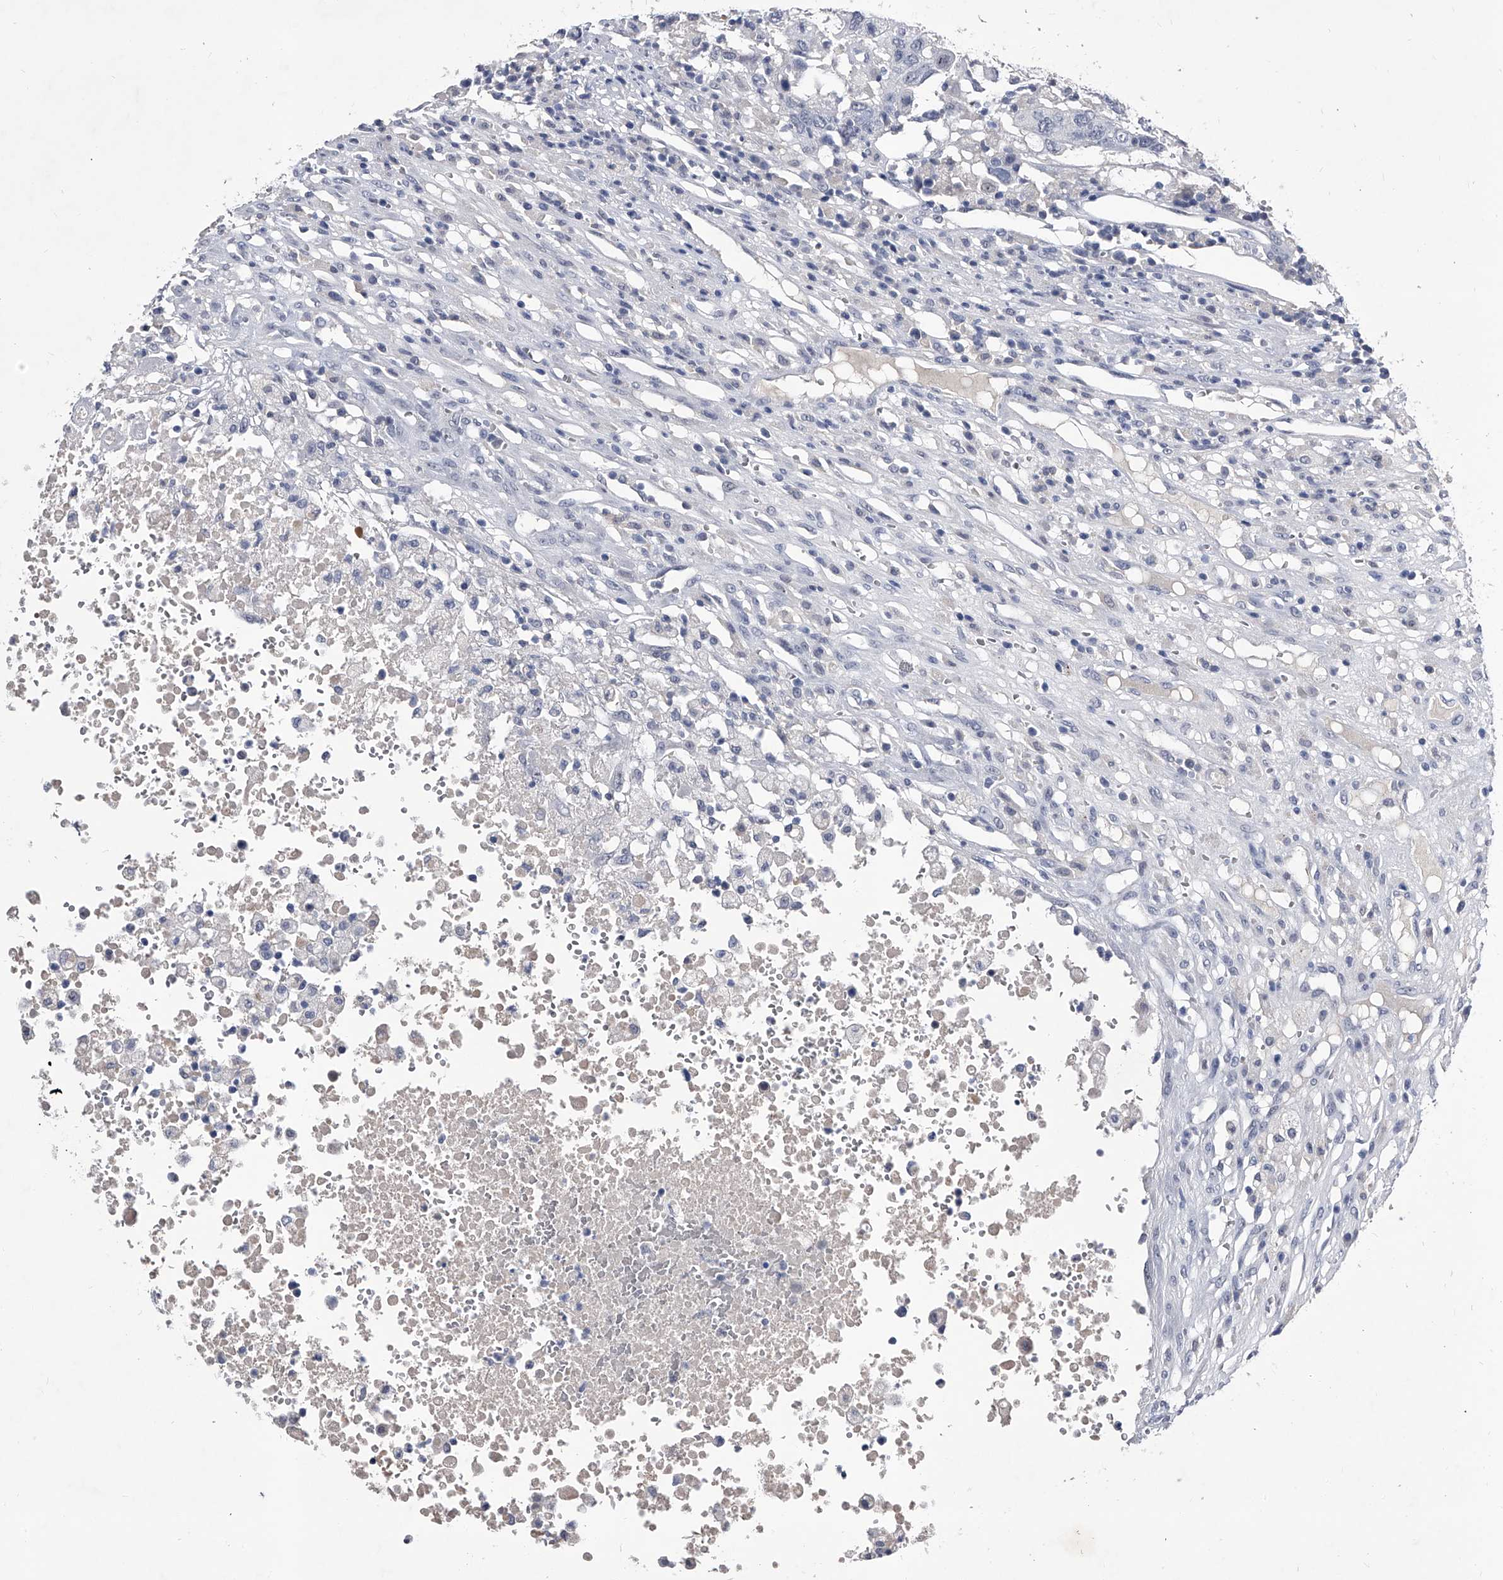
{"staining": {"intensity": "negative", "quantity": "none", "location": "none"}, "tissue": "head and neck cancer", "cell_type": "Tumor cells", "image_type": "cancer", "snomed": [{"axis": "morphology", "description": "Squamous cell carcinoma, NOS"}, {"axis": "topography", "description": "Head-Neck"}], "caption": "A micrograph of head and neck cancer stained for a protein displays no brown staining in tumor cells.", "gene": "CRISP2", "patient": {"sex": "male", "age": 66}}